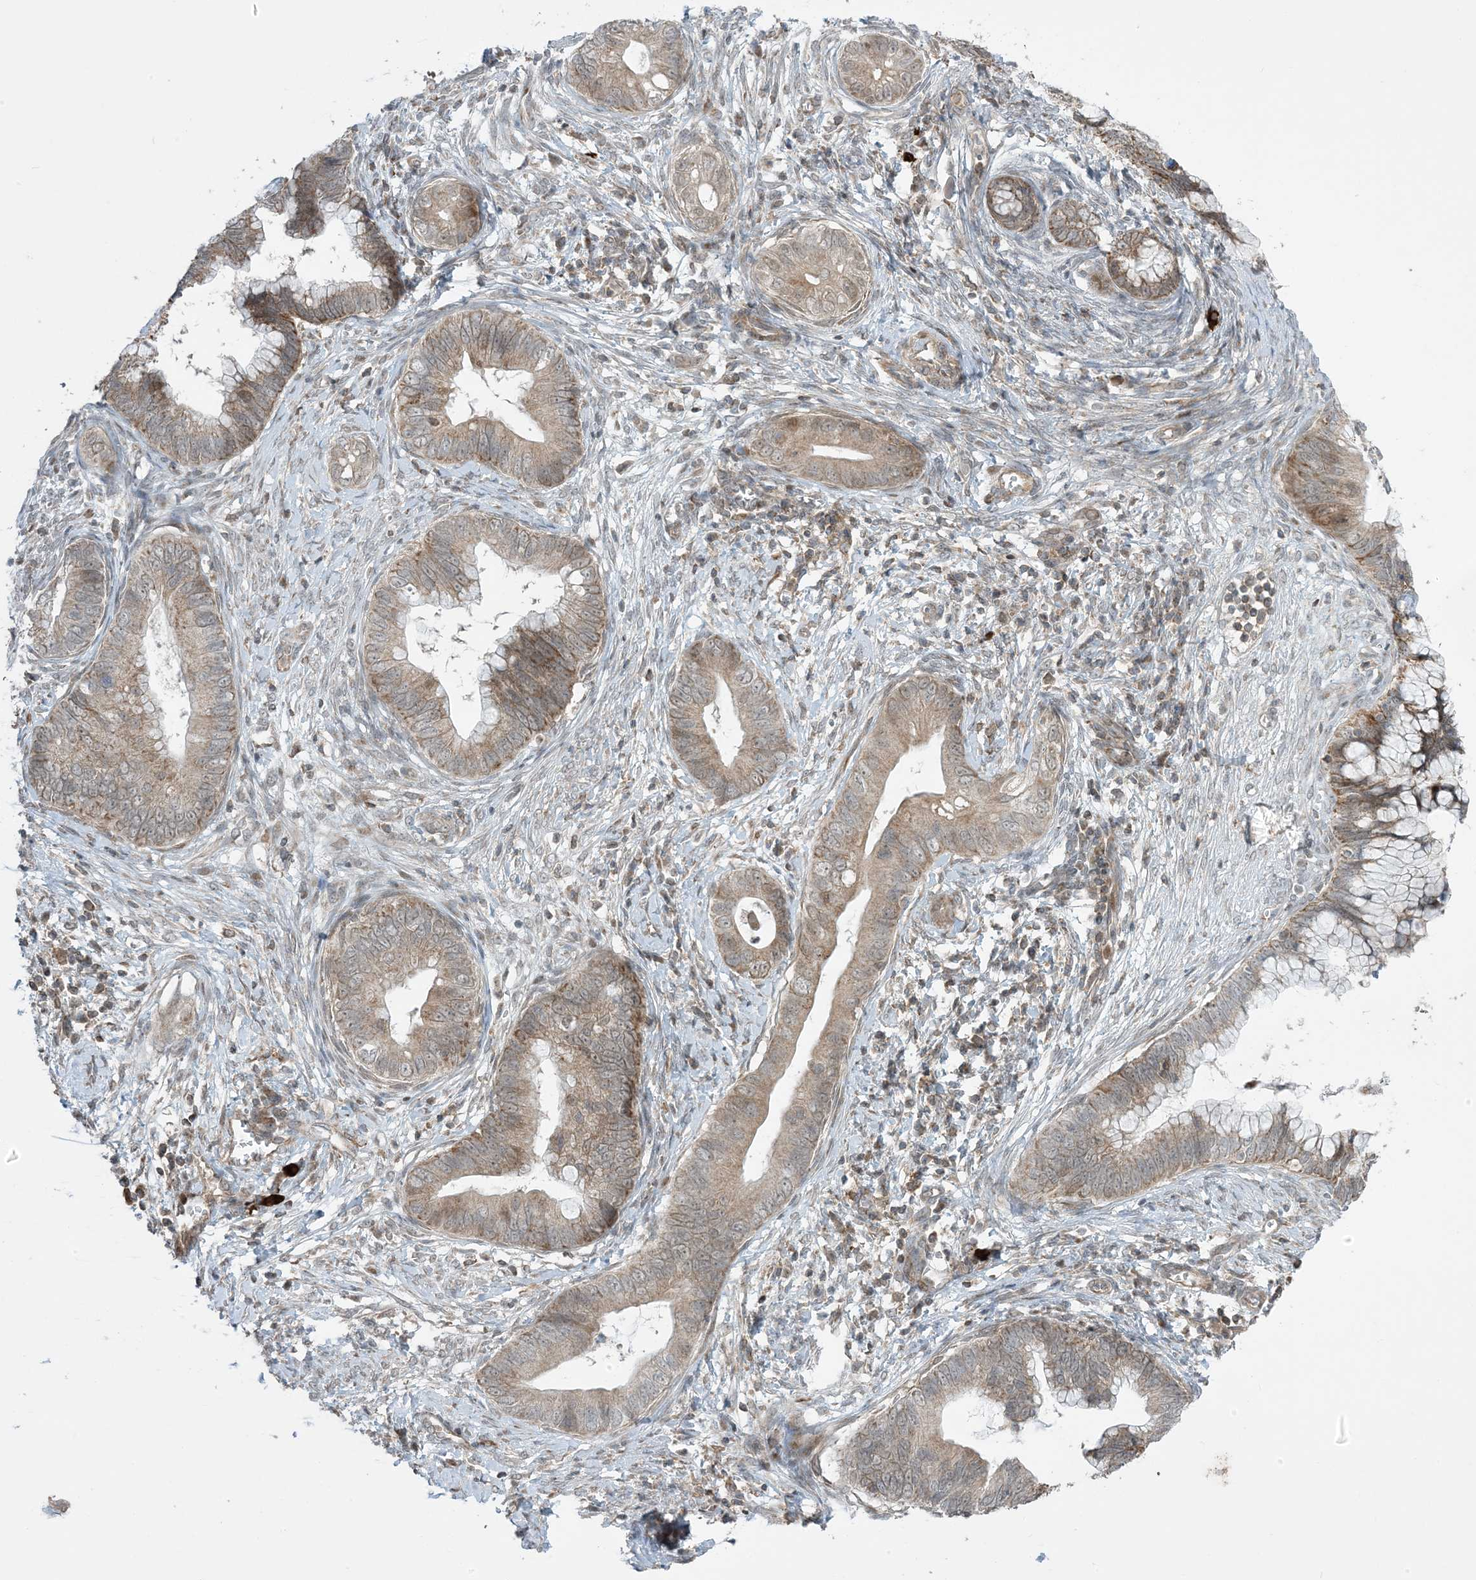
{"staining": {"intensity": "moderate", "quantity": ">75%", "location": "cytoplasmic/membranous"}, "tissue": "cervical cancer", "cell_type": "Tumor cells", "image_type": "cancer", "snomed": [{"axis": "morphology", "description": "Adenocarcinoma, NOS"}, {"axis": "topography", "description": "Cervix"}], "caption": "Immunohistochemical staining of human cervical adenocarcinoma displays moderate cytoplasmic/membranous protein expression in approximately >75% of tumor cells.", "gene": "PHLDB2", "patient": {"sex": "female", "age": 44}}